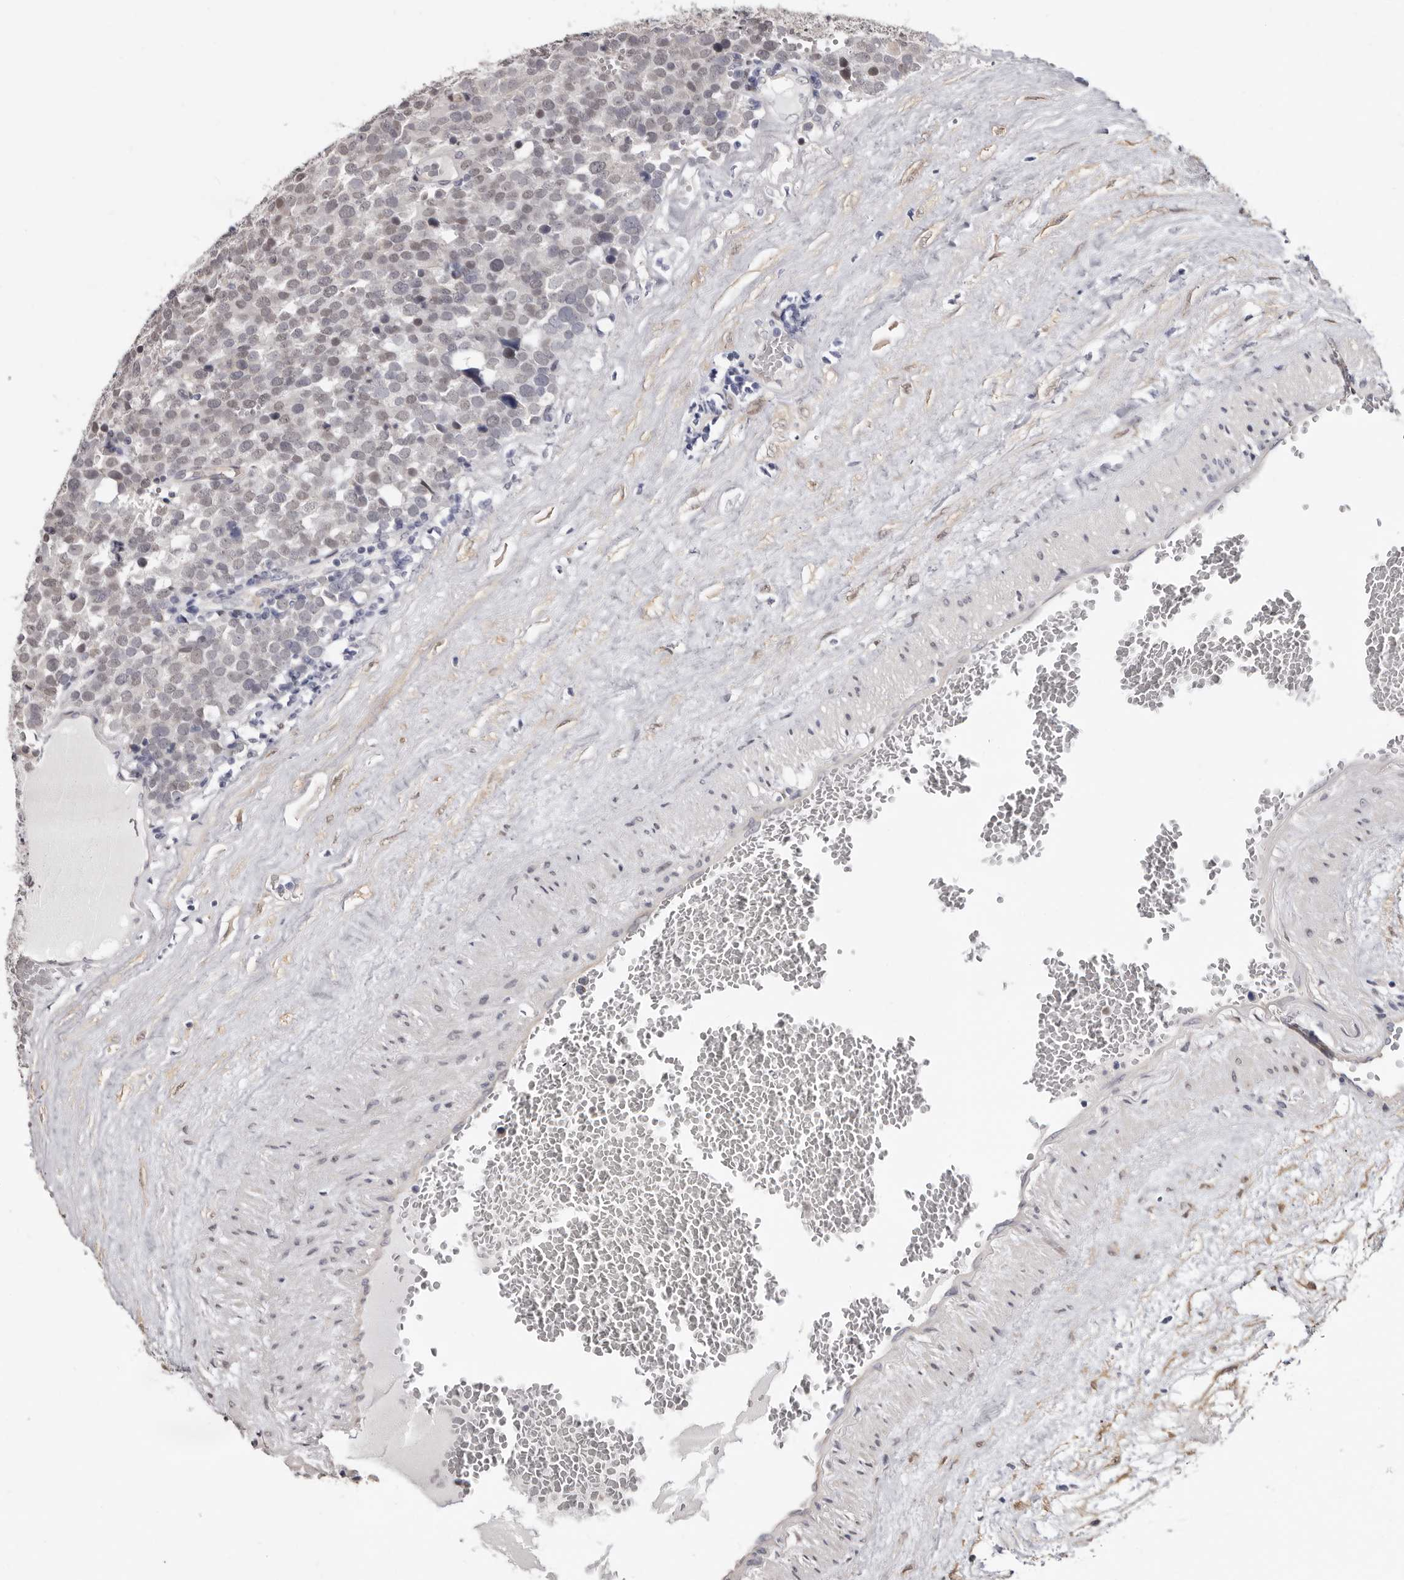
{"staining": {"intensity": "weak", "quantity": "<25%", "location": "nuclear"}, "tissue": "testis cancer", "cell_type": "Tumor cells", "image_type": "cancer", "snomed": [{"axis": "morphology", "description": "Seminoma, NOS"}, {"axis": "topography", "description": "Testis"}], "caption": "A micrograph of human seminoma (testis) is negative for staining in tumor cells.", "gene": "KHDRBS2", "patient": {"sex": "male", "age": 71}}